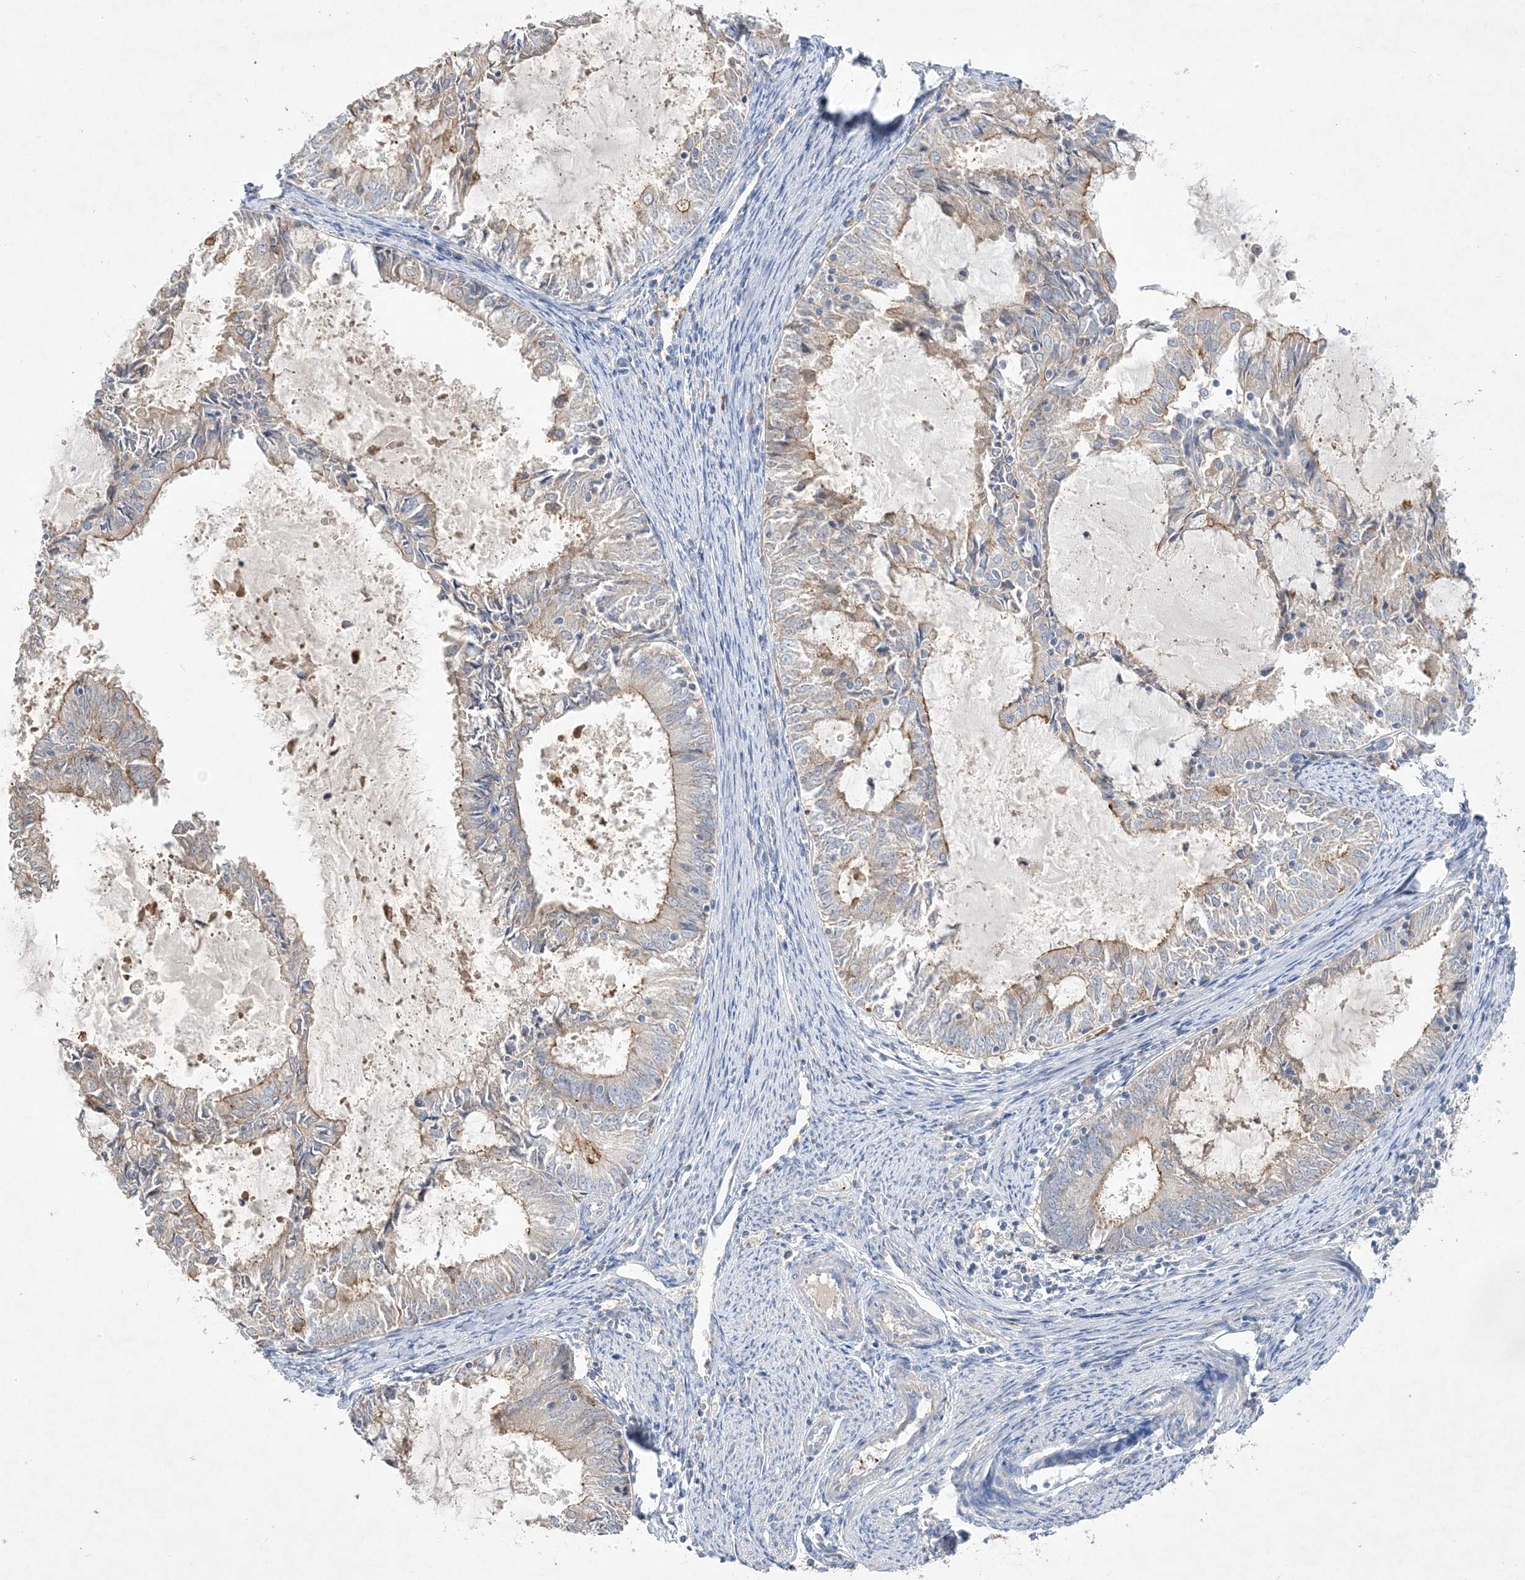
{"staining": {"intensity": "weak", "quantity": "25%-75%", "location": "cytoplasmic/membranous"}, "tissue": "endometrial cancer", "cell_type": "Tumor cells", "image_type": "cancer", "snomed": [{"axis": "morphology", "description": "Adenocarcinoma, NOS"}, {"axis": "topography", "description": "Endometrium"}], "caption": "Tumor cells exhibit weak cytoplasmic/membranous expression in about 25%-75% of cells in adenocarcinoma (endometrial). (IHC, brightfield microscopy, high magnification).", "gene": "ADCK2", "patient": {"sex": "female", "age": 57}}